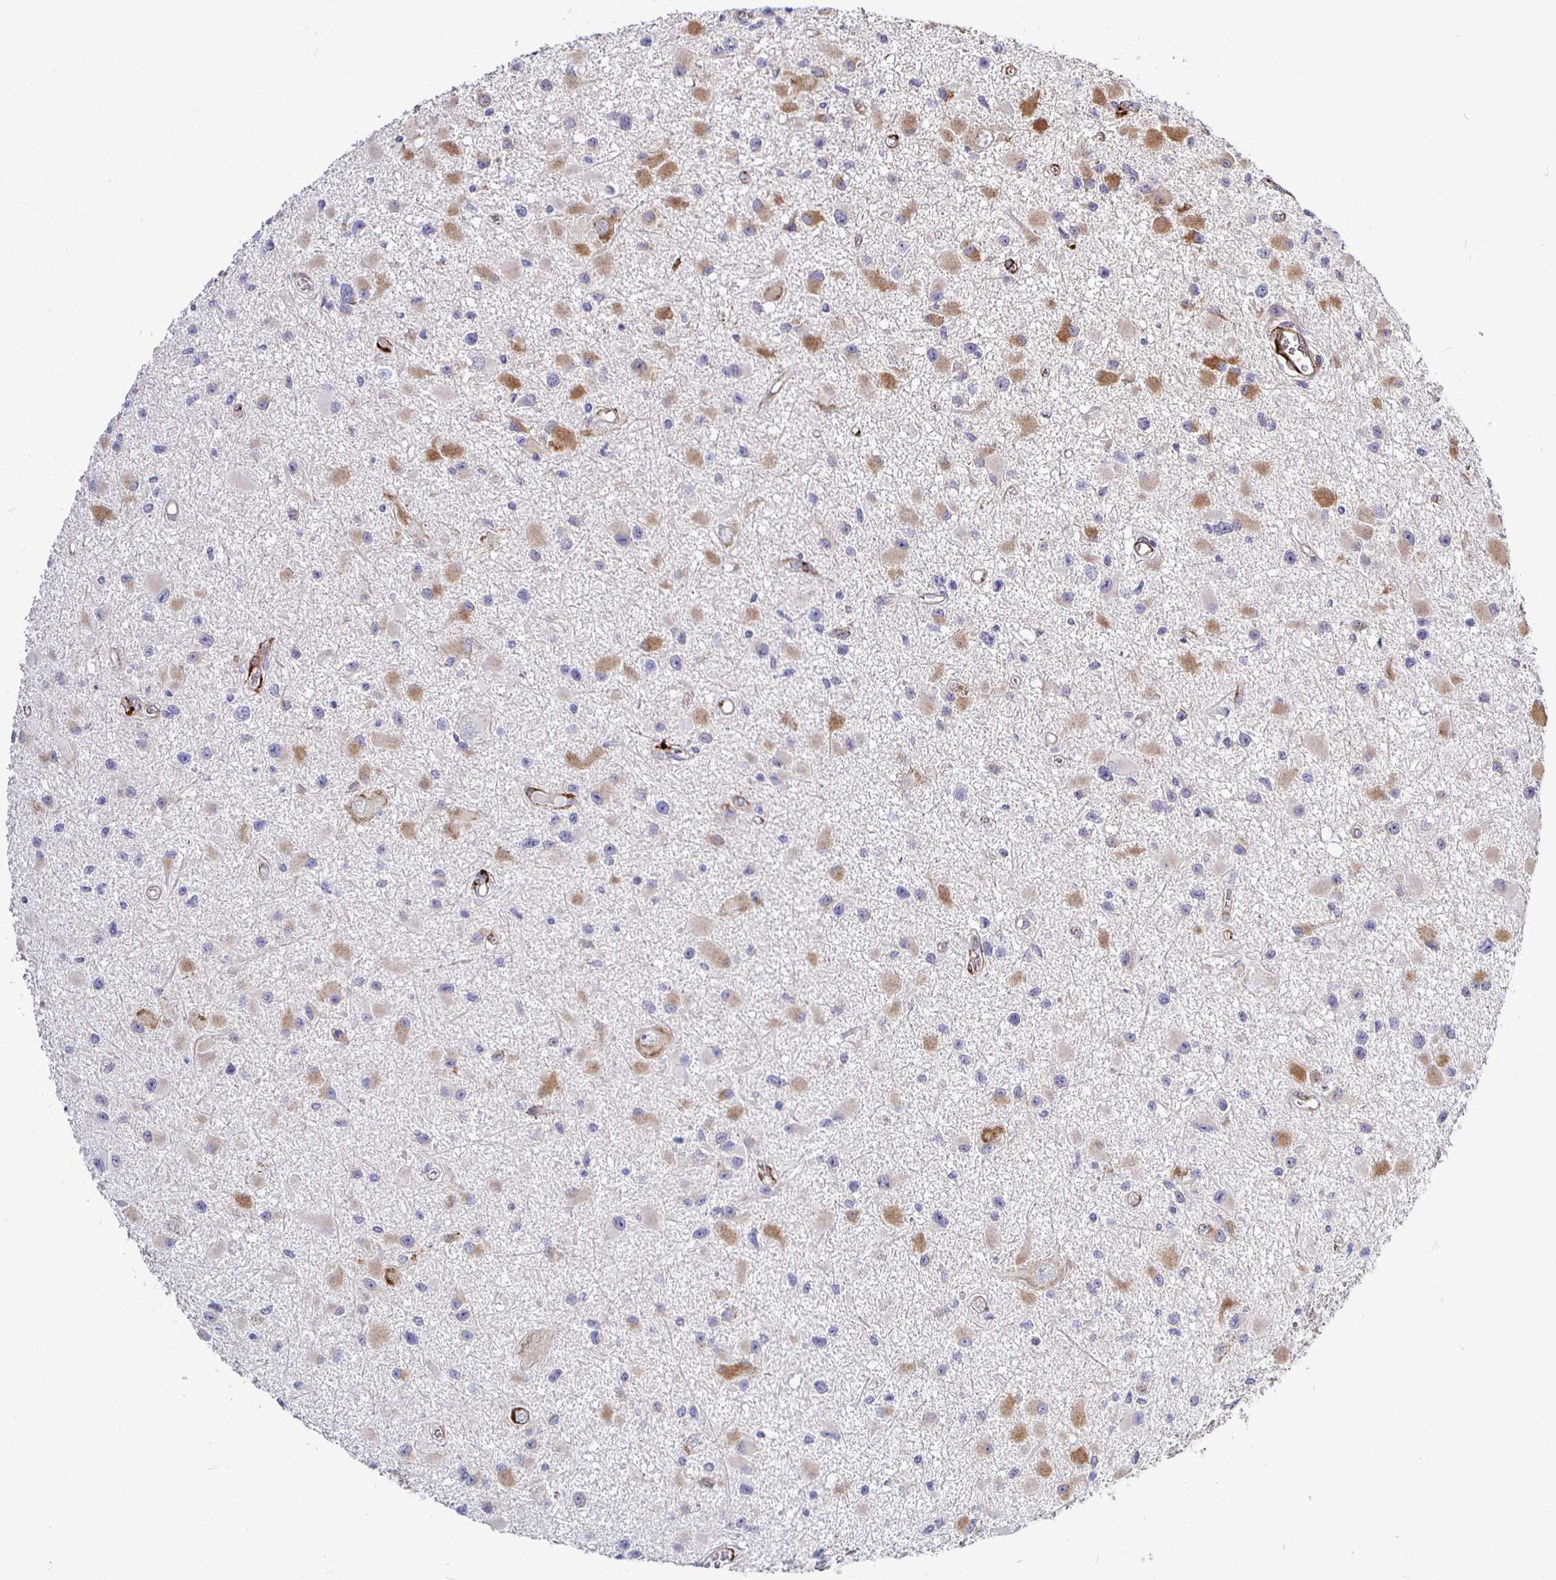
{"staining": {"intensity": "moderate", "quantity": "25%-75%", "location": "cytoplasmic/membranous"}, "tissue": "glioma", "cell_type": "Tumor cells", "image_type": "cancer", "snomed": [{"axis": "morphology", "description": "Glioma, malignant, High grade"}, {"axis": "topography", "description": "Brain"}], "caption": "A medium amount of moderate cytoplasmic/membranous staining is present in approximately 25%-75% of tumor cells in glioma tissue. Using DAB (brown) and hematoxylin (blue) stains, captured at high magnification using brightfield microscopy.", "gene": "P4HA2", "patient": {"sex": "male", "age": 54}}